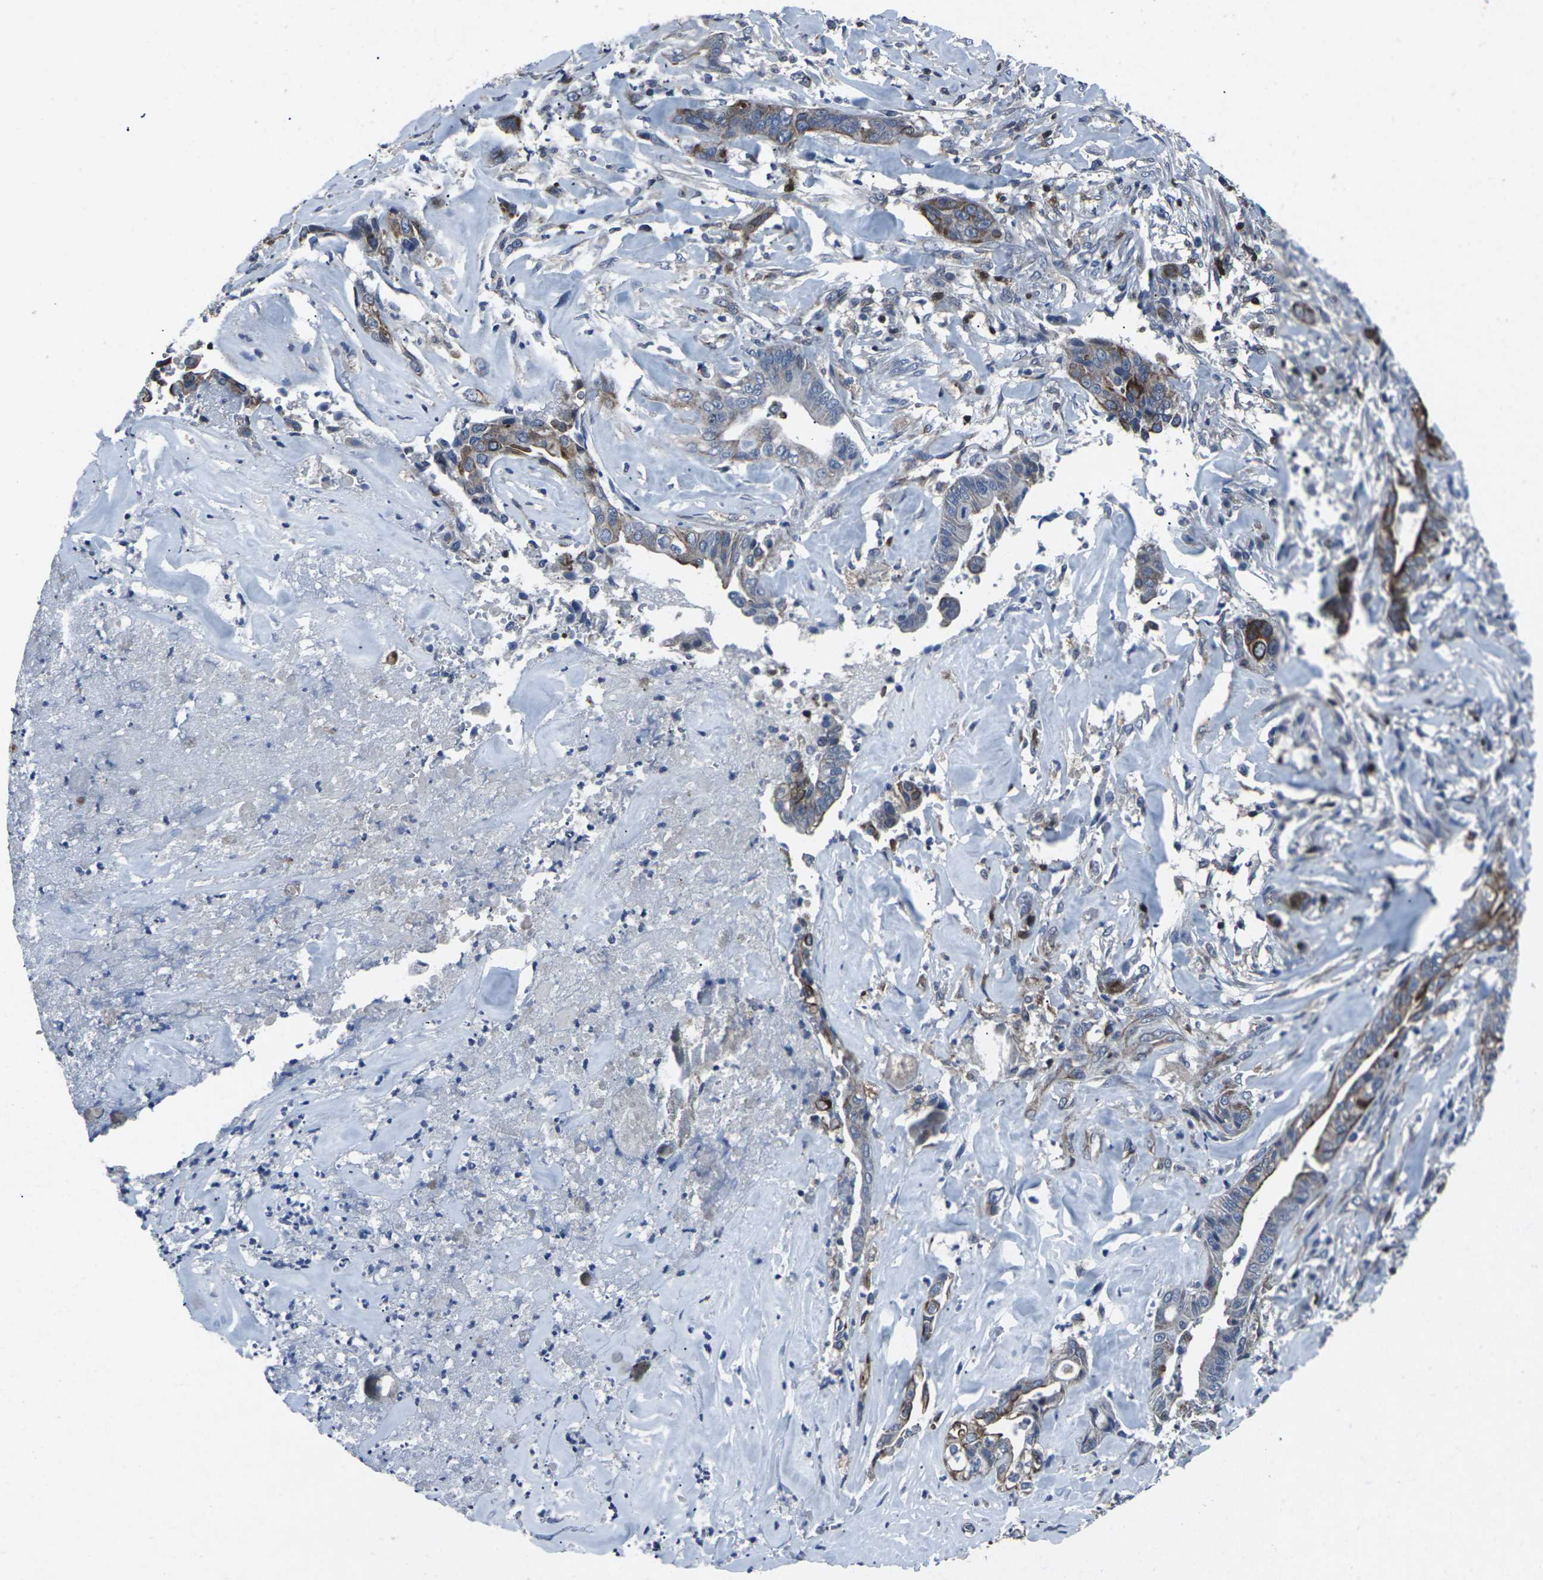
{"staining": {"intensity": "moderate", "quantity": "25%-75%", "location": "cytoplasmic/membranous"}, "tissue": "liver cancer", "cell_type": "Tumor cells", "image_type": "cancer", "snomed": [{"axis": "morphology", "description": "Cholangiocarcinoma"}, {"axis": "topography", "description": "Liver"}], "caption": "High-power microscopy captured an immunohistochemistry micrograph of liver cancer (cholangiocarcinoma), revealing moderate cytoplasmic/membranous expression in about 25%-75% of tumor cells.", "gene": "STAT4", "patient": {"sex": "female", "age": 67}}